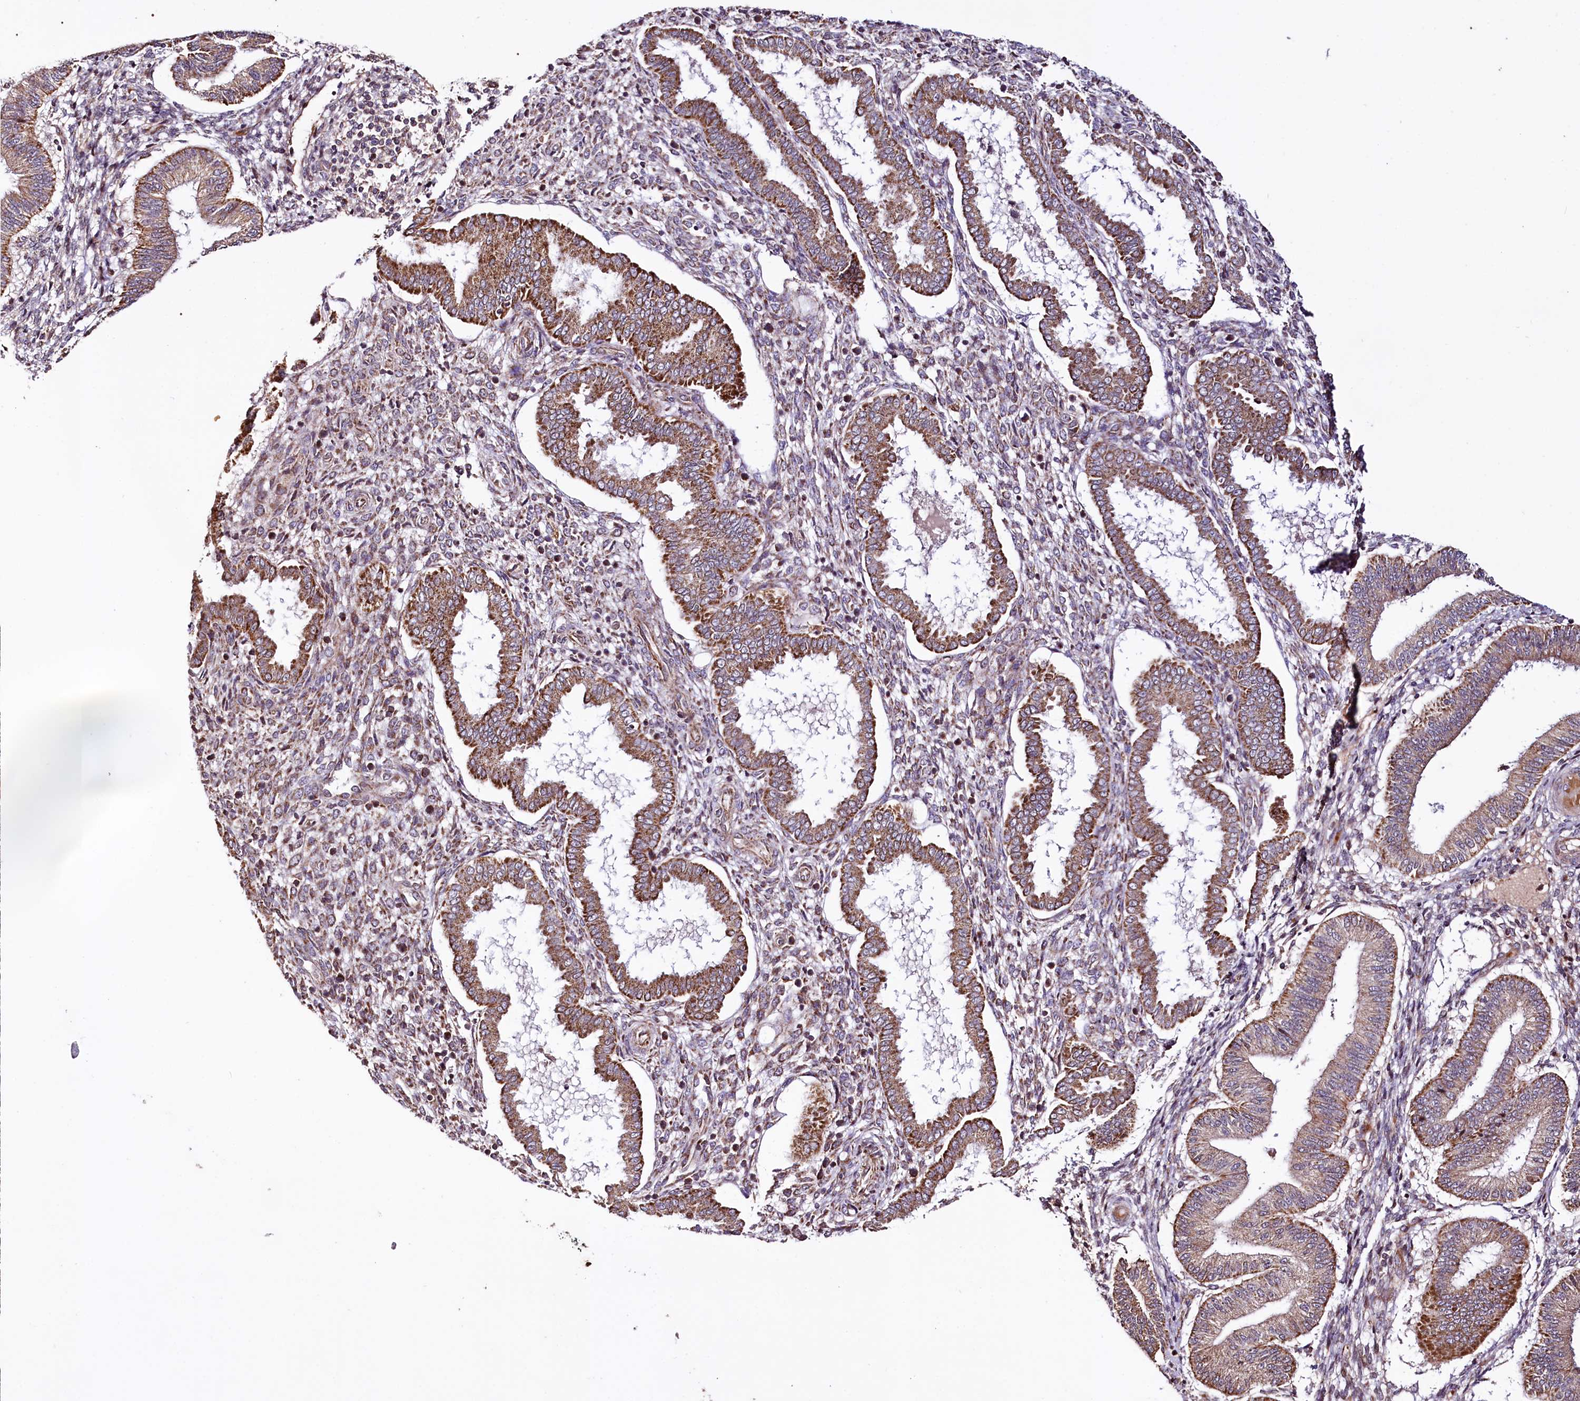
{"staining": {"intensity": "moderate", "quantity": "<25%", "location": "cytoplasmic/membranous"}, "tissue": "endometrium", "cell_type": "Cells in endometrial stroma", "image_type": "normal", "snomed": [{"axis": "morphology", "description": "Normal tissue, NOS"}, {"axis": "topography", "description": "Endometrium"}], "caption": "Immunohistochemical staining of benign endometrium displays moderate cytoplasmic/membranous protein positivity in approximately <25% of cells in endometrial stroma.", "gene": "ST7", "patient": {"sex": "female", "age": 24}}